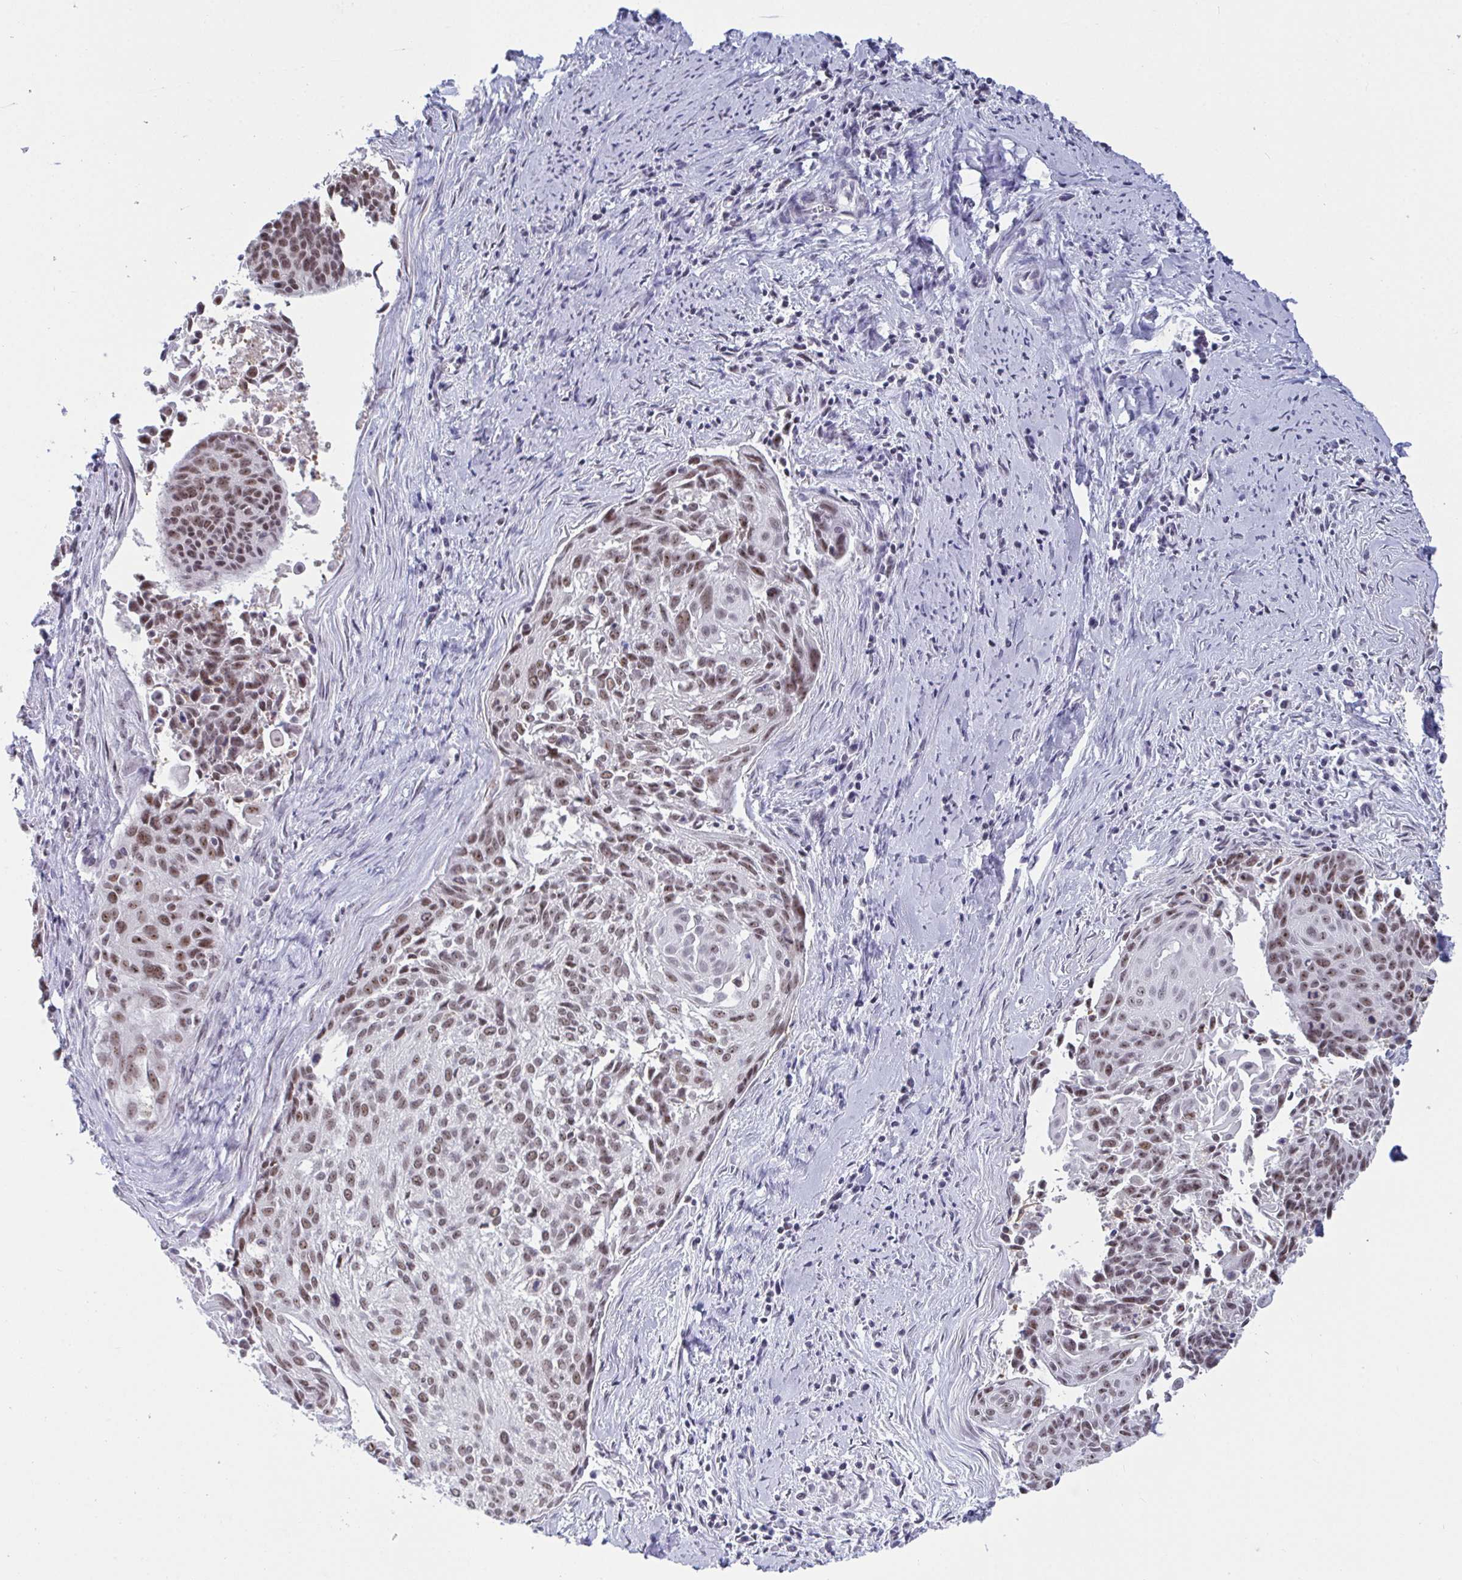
{"staining": {"intensity": "moderate", "quantity": ">75%", "location": "nuclear"}, "tissue": "cervical cancer", "cell_type": "Tumor cells", "image_type": "cancer", "snomed": [{"axis": "morphology", "description": "Squamous cell carcinoma, NOS"}, {"axis": "topography", "description": "Cervix"}], "caption": "Squamous cell carcinoma (cervical) tissue reveals moderate nuclear staining in approximately >75% of tumor cells", "gene": "SUPT16H", "patient": {"sex": "female", "age": 55}}